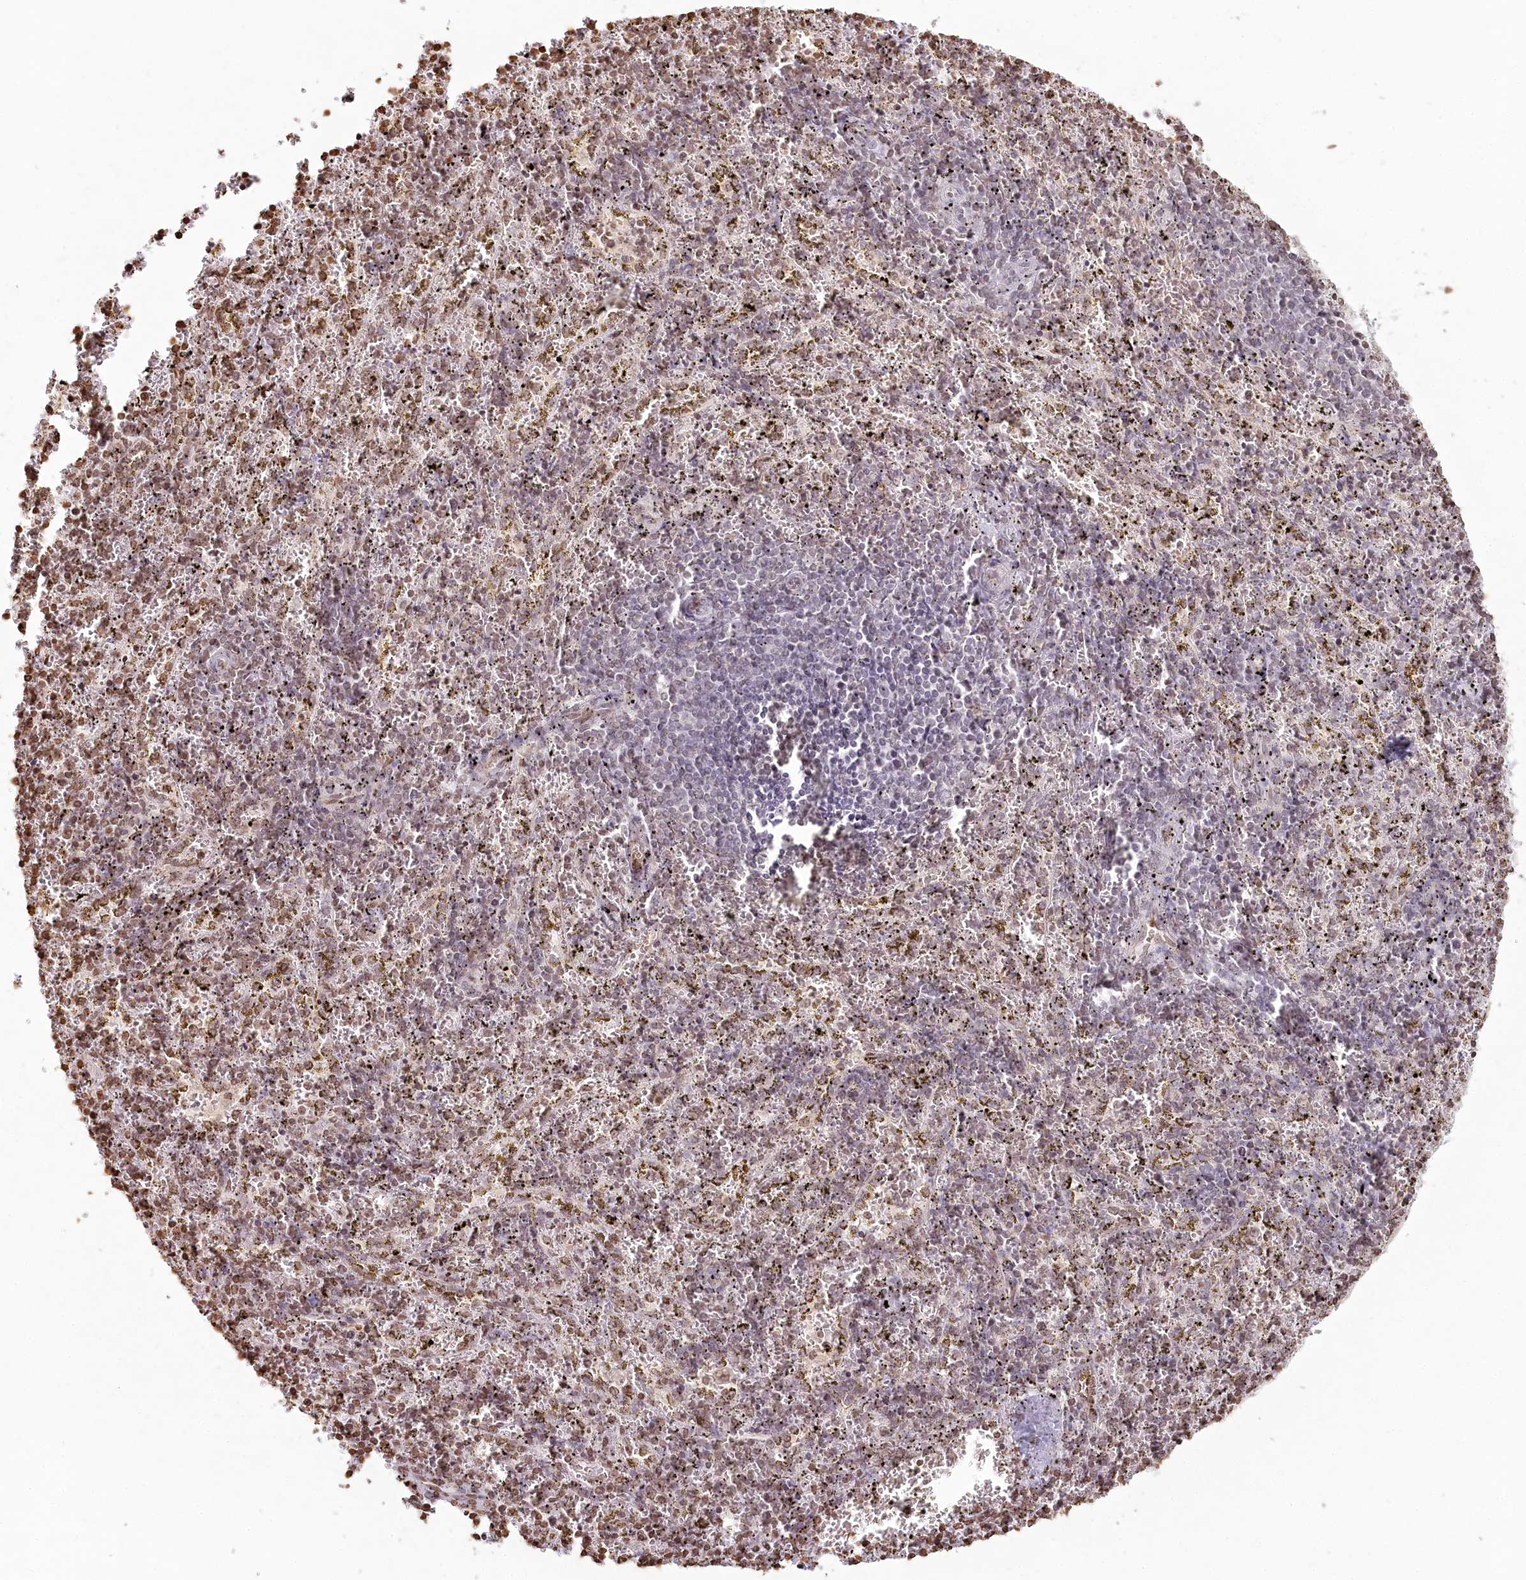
{"staining": {"intensity": "moderate", "quantity": "25%-75%", "location": "nuclear"}, "tissue": "spleen", "cell_type": "Cells in red pulp", "image_type": "normal", "snomed": [{"axis": "morphology", "description": "Normal tissue, NOS"}, {"axis": "topography", "description": "Spleen"}], "caption": "About 25%-75% of cells in red pulp in unremarkable spleen demonstrate moderate nuclear protein staining as visualized by brown immunohistochemical staining.", "gene": "FAM13A", "patient": {"sex": "male", "age": 11}}